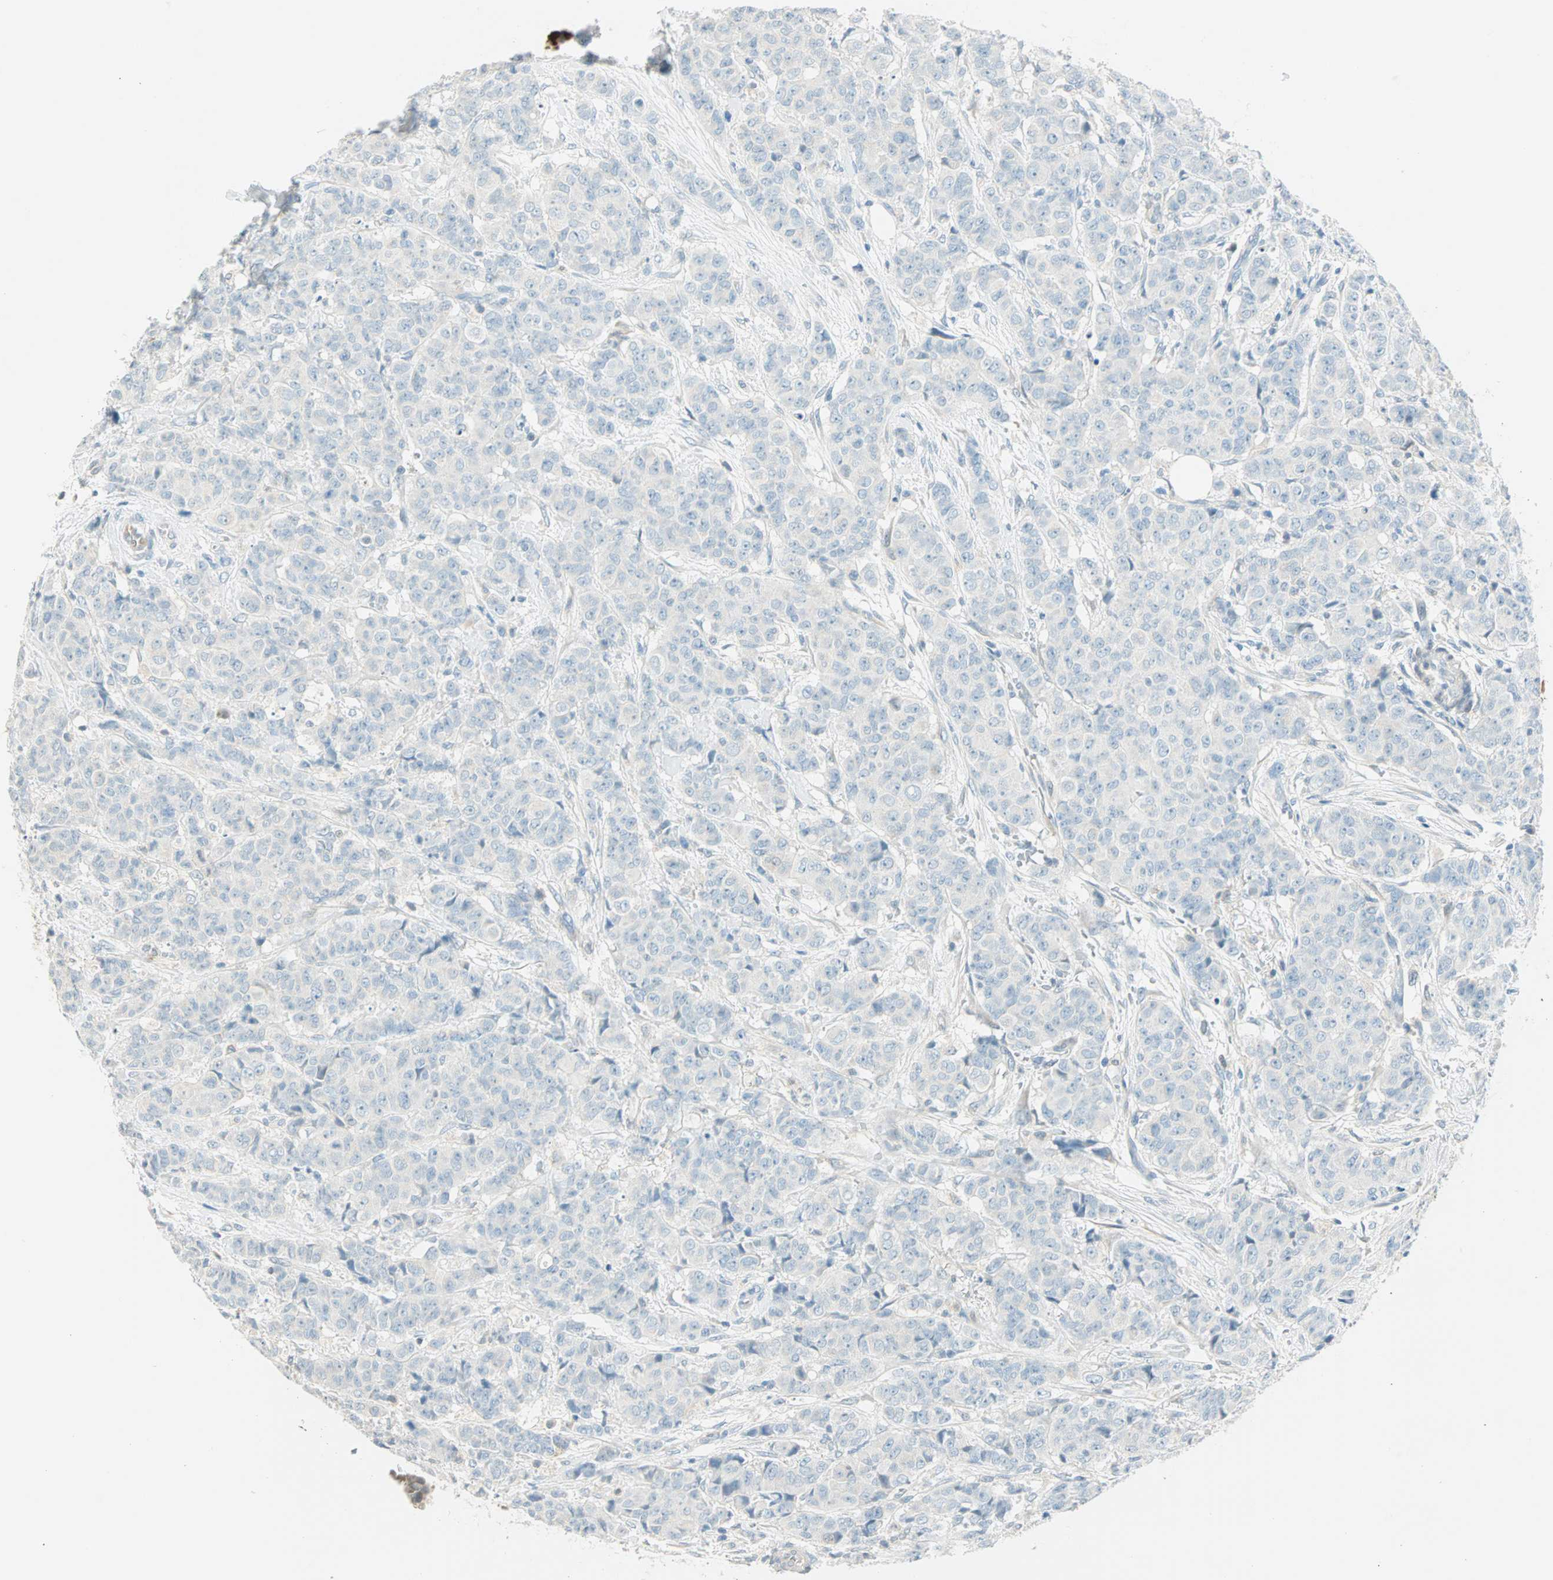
{"staining": {"intensity": "negative", "quantity": "none", "location": "none"}, "tissue": "breast cancer", "cell_type": "Tumor cells", "image_type": "cancer", "snomed": [{"axis": "morphology", "description": "Duct carcinoma"}, {"axis": "topography", "description": "Breast"}], "caption": "Immunohistochemistry of human breast cancer (infiltrating ductal carcinoma) shows no staining in tumor cells.", "gene": "S100A1", "patient": {"sex": "female", "age": 40}}